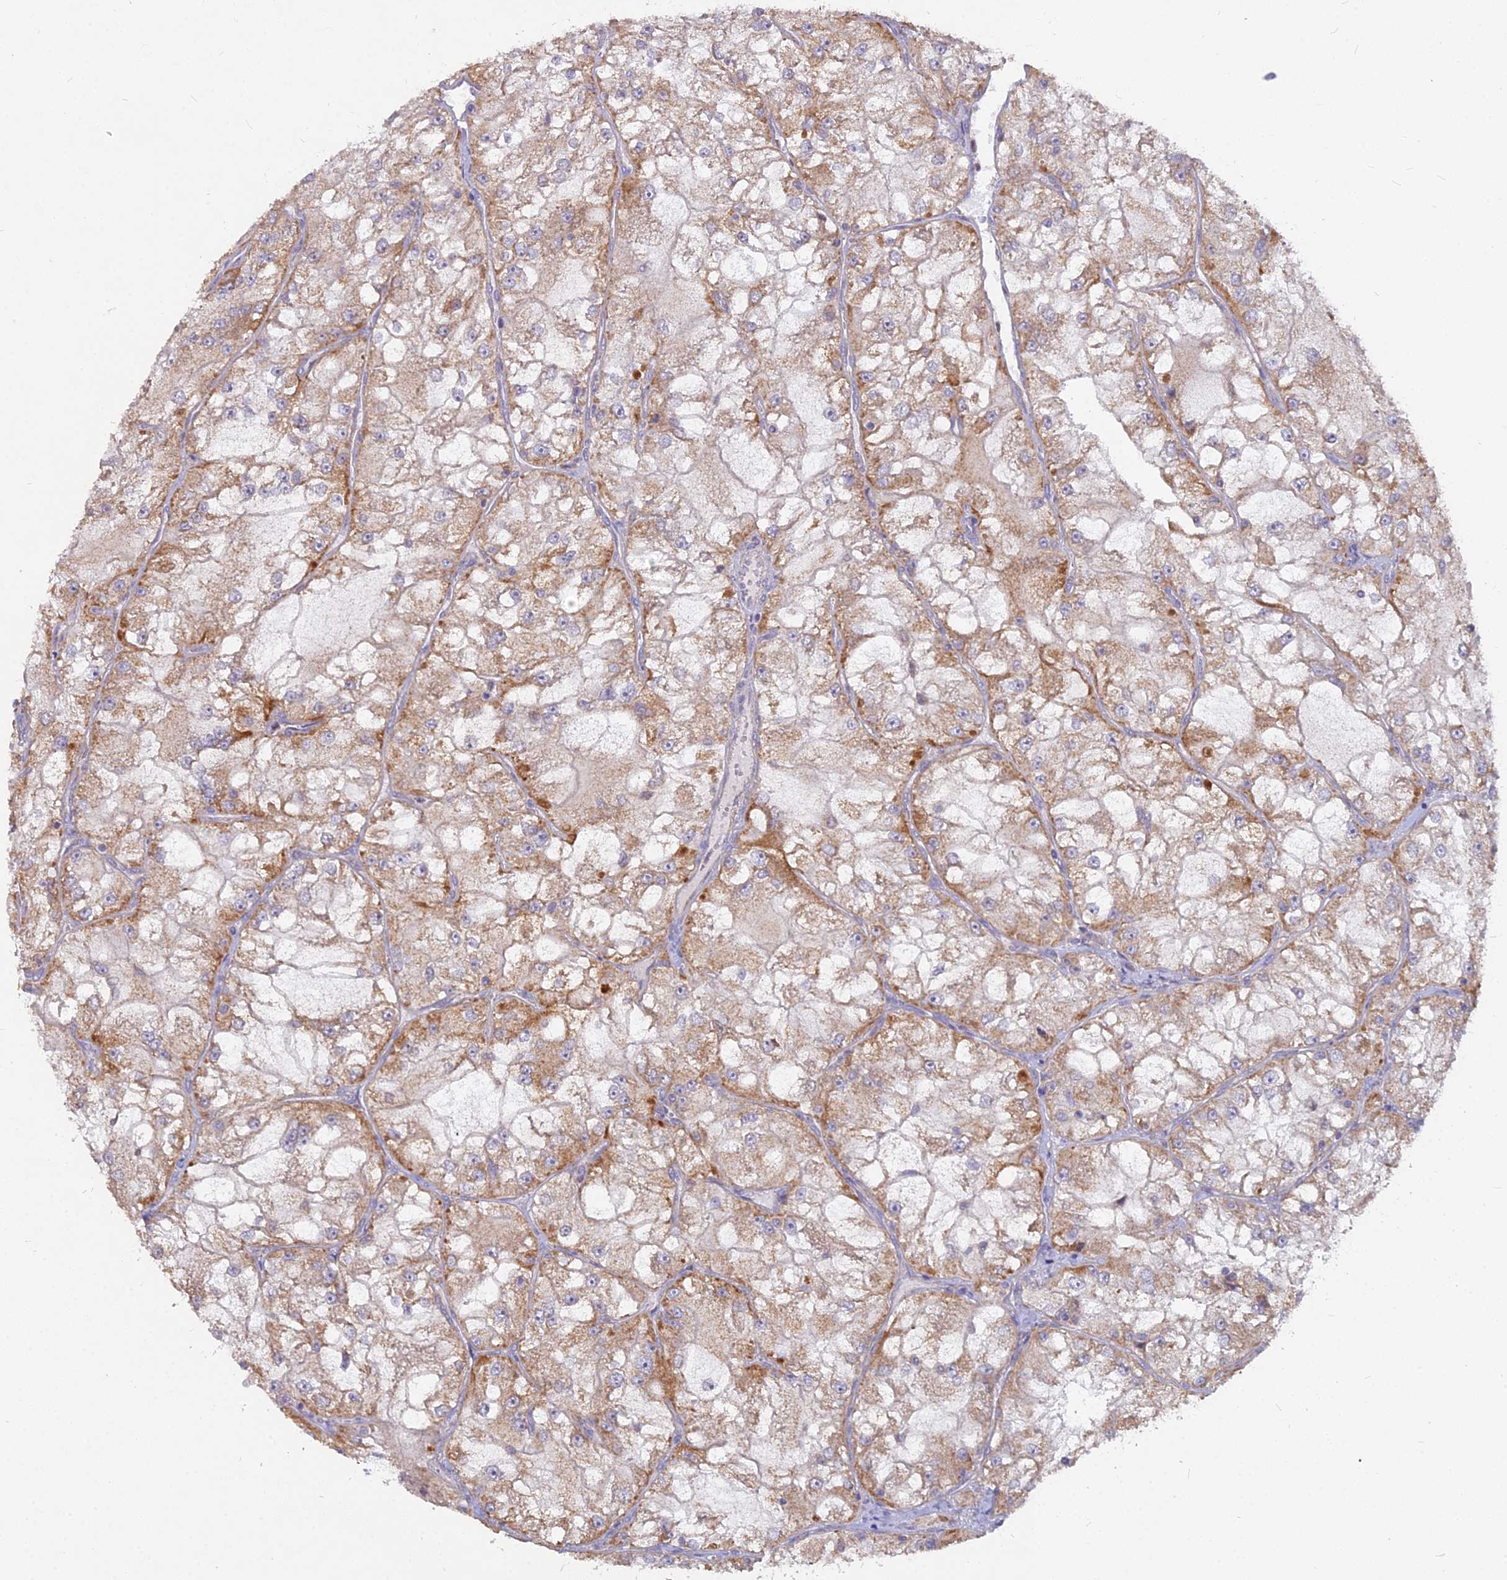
{"staining": {"intensity": "moderate", "quantity": ">75%", "location": "cytoplasmic/membranous"}, "tissue": "renal cancer", "cell_type": "Tumor cells", "image_type": "cancer", "snomed": [{"axis": "morphology", "description": "Adenocarcinoma, NOS"}, {"axis": "topography", "description": "Kidney"}], "caption": "Immunohistochemistry (IHC) histopathology image of neoplastic tissue: human renal adenocarcinoma stained using IHC exhibits medium levels of moderate protein expression localized specifically in the cytoplasmic/membranous of tumor cells, appearing as a cytoplasmic/membranous brown color.", "gene": "MICU2", "patient": {"sex": "female", "age": 72}}